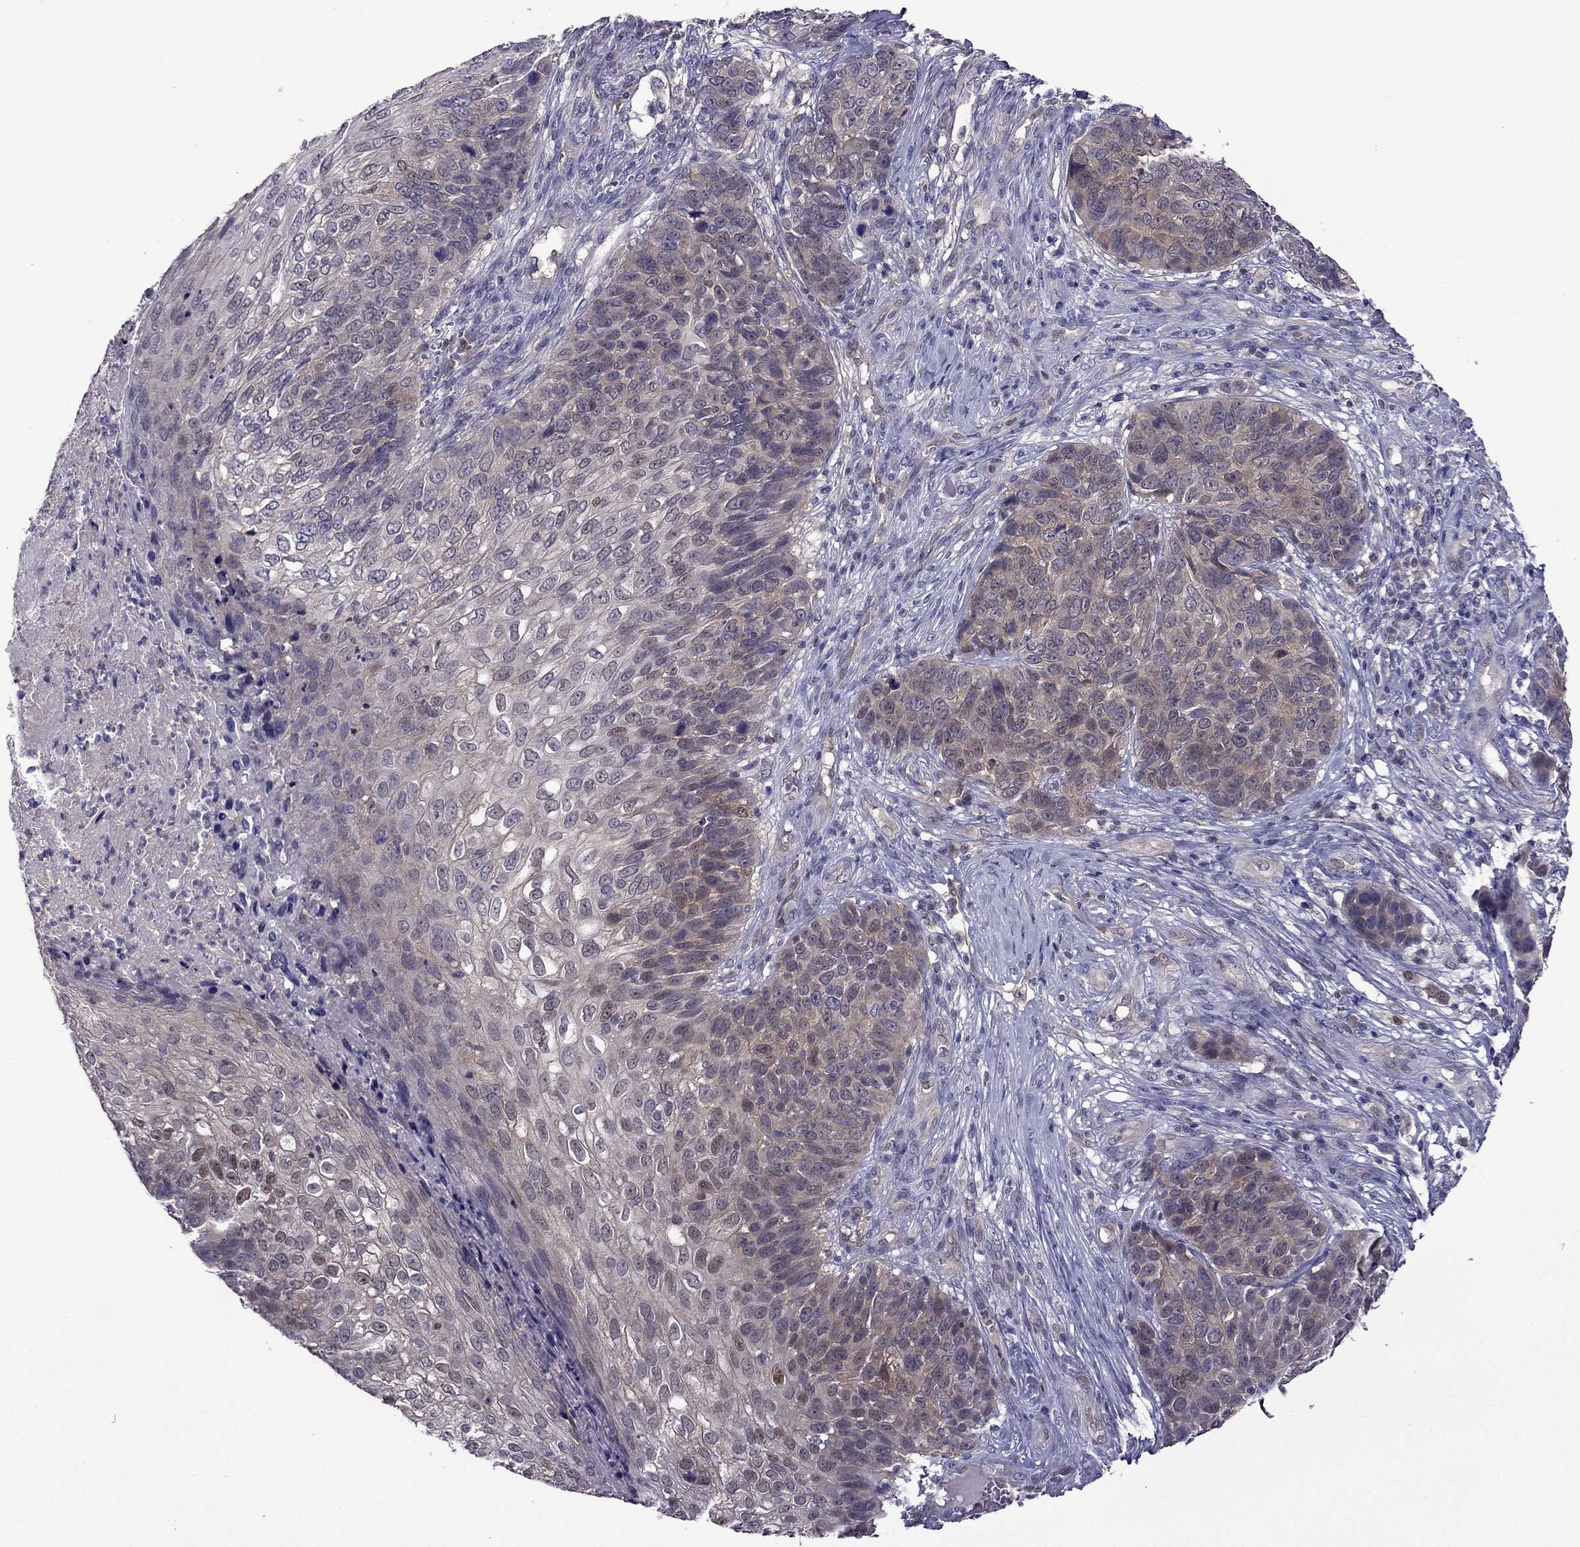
{"staining": {"intensity": "moderate", "quantity": "<25%", "location": "cytoplasmic/membranous"}, "tissue": "skin cancer", "cell_type": "Tumor cells", "image_type": "cancer", "snomed": [{"axis": "morphology", "description": "Squamous cell carcinoma, NOS"}, {"axis": "topography", "description": "Skin"}], "caption": "The micrograph shows immunohistochemical staining of skin cancer (squamous cell carcinoma). There is moderate cytoplasmic/membranous expression is seen in approximately <25% of tumor cells. (DAB IHC, brown staining for protein, blue staining for nuclei).", "gene": "CDK5", "patient": {"sex": "male", "age": 92}}